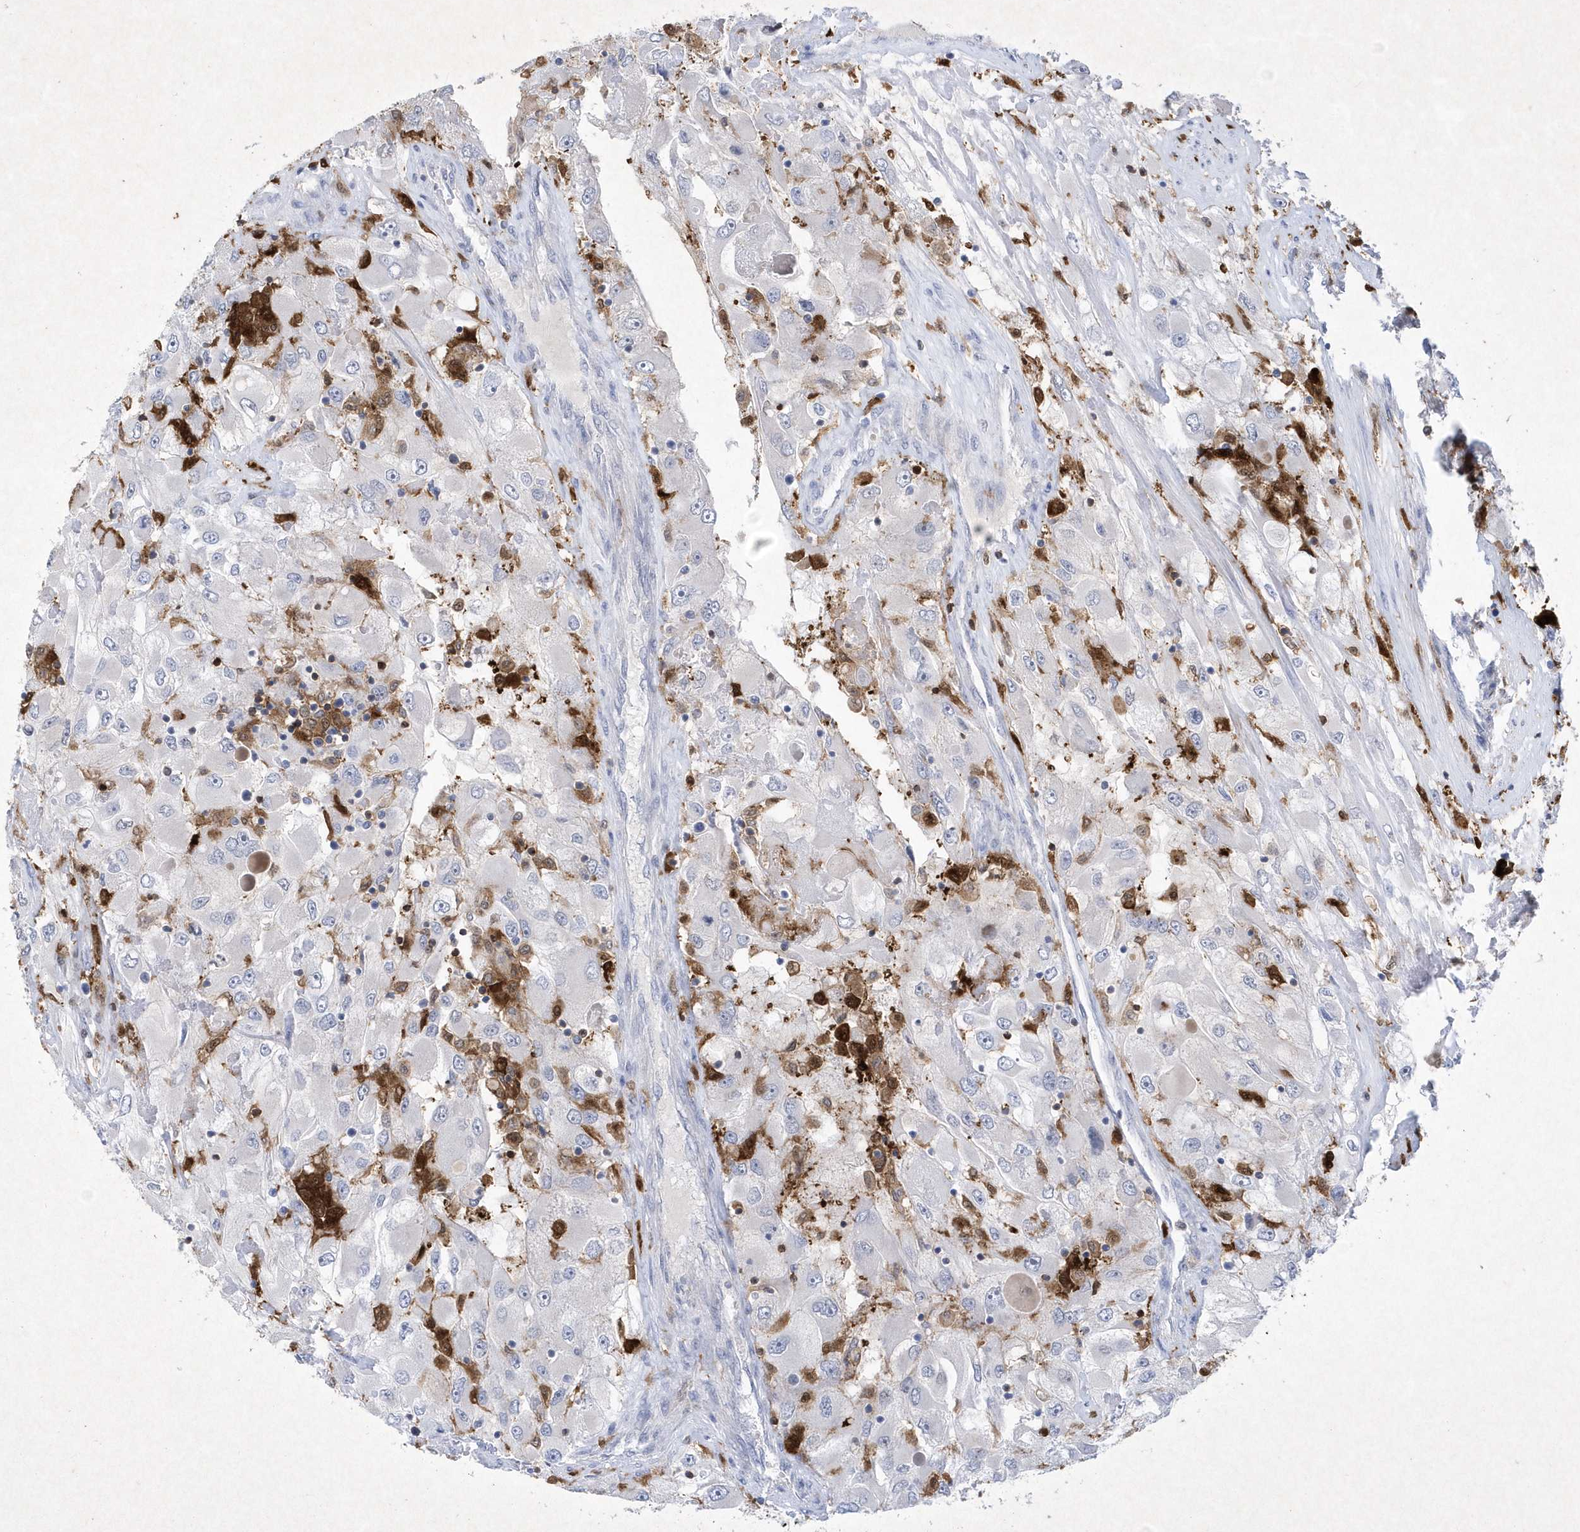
{"staining": {"intensity": "negative", "quantity": "none", "location": "none"}, "tissue": "renal cancer", "cell_type": "Tumor cells", "image_type": "cancer", "snomed": [{"axis": "morphology", "description": "Adenocarcinoma, NOS"}, {"axis": "topography", "description": "Kidney"}], "caption": "This image is of renal cancer stained with immunohistochemistry to label a protein in brown with the nuclei are counter-stained blue. There is no positivity in tumor cells.", "gene": "BHLHA15", "patient": {"sex": "female", "age": 52}}